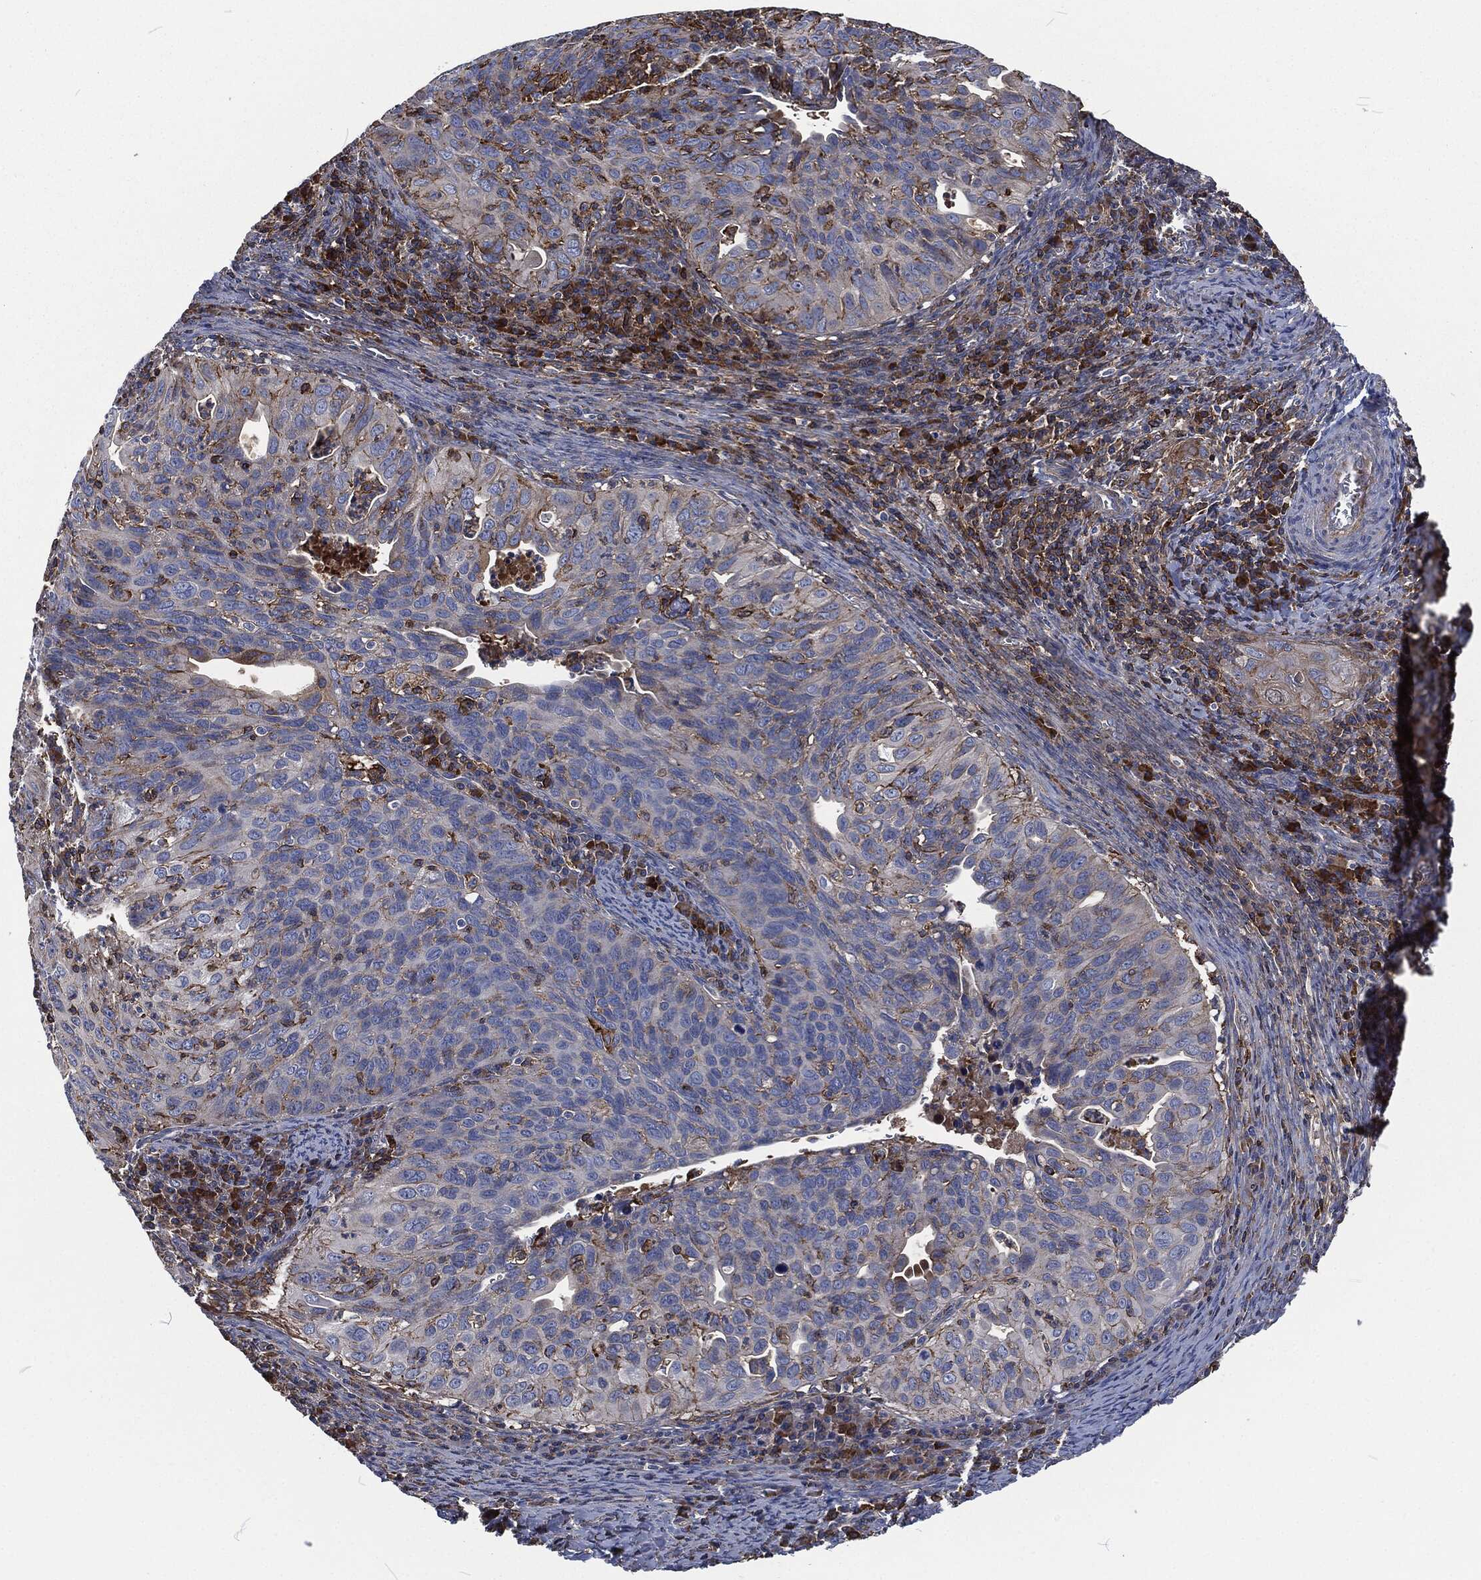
{"staining": {"intensity": "moderate", "quantity": "<25%", "location": "cytoplasmic/membranous"}, "tissue": "cervical cancer", "cell_type": "Tumor cells", "image_type": "cancer", "snomed": [{"axis": "morphology", "description": "Squamous cell carcinoma, NOS"}, {"axis": "topography", "description": "Cervix"}], "caption": "IHC (DAB) staining of human squamous cell carcinoma (cervical) exhibits moderate cytoplasmic/membranous protein staining in approximately <25% of tumor cells.", "gene": "LGALS9", "patient": {"sex": "female", "age": 26}}